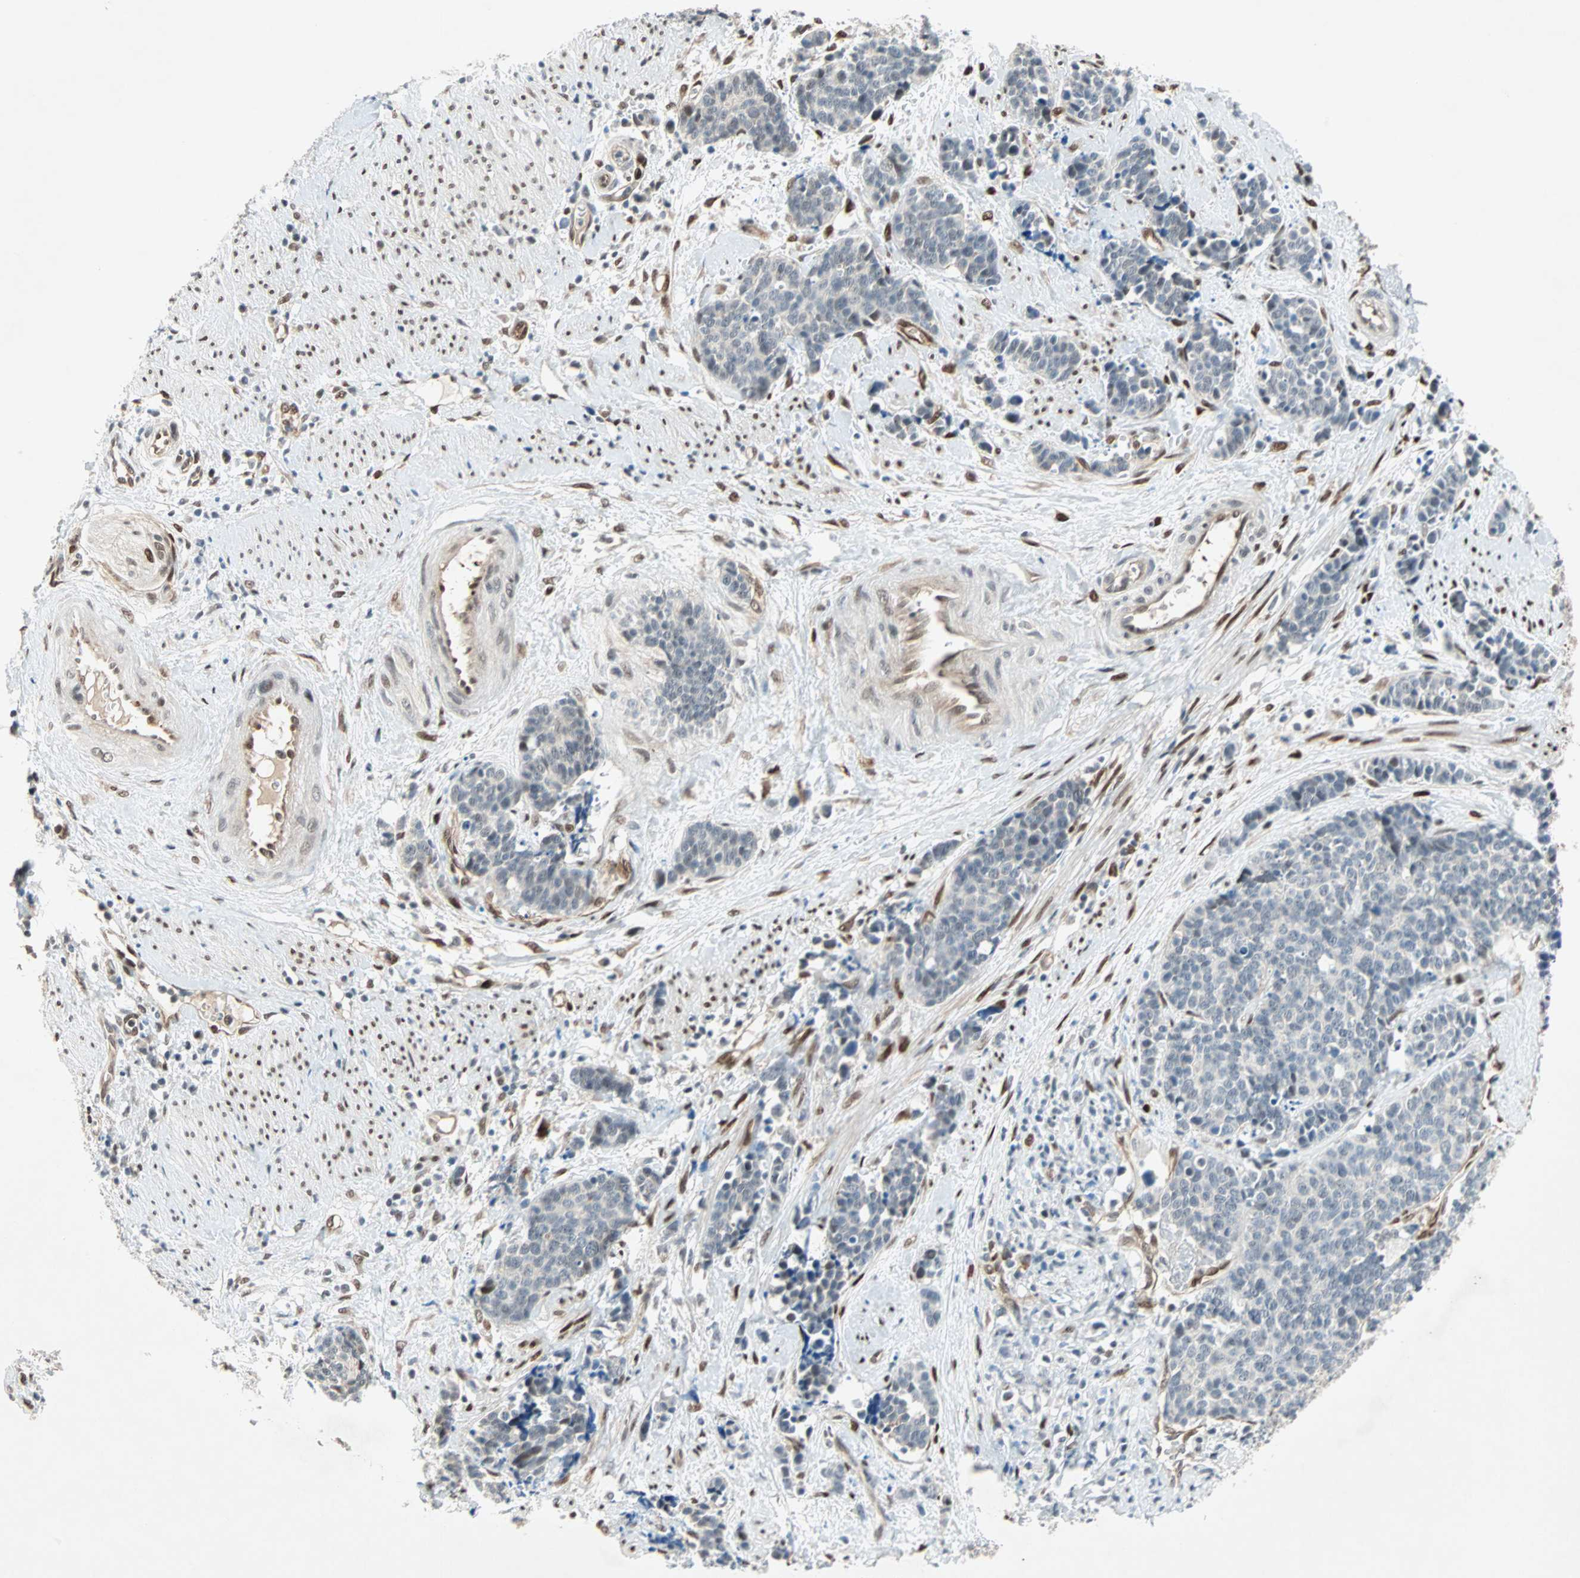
{"staining": {"intensity": "negative", "quantity": "none", "location": "none"}, "tissue": "cervical cancer", "cell_type": "Tumor cells", "image_type": "cancer", "snomed": [{"axis": "morphology", "description": "Squamous cell carcinoma, NOS"}, {"axis": "topography", "description": "Cervix"}], "caption": "Tumor cells show no significant protein expression in squamous cell carcinoma (cervical). Brightfield microscopy of IHC stained with DAB (3,3'-diaminobenzidine) (brown) and hematoxylin (blue), captured at high magnification.", "gene": "WWTR1", "patient": {"sex": "female", "age": 35}}